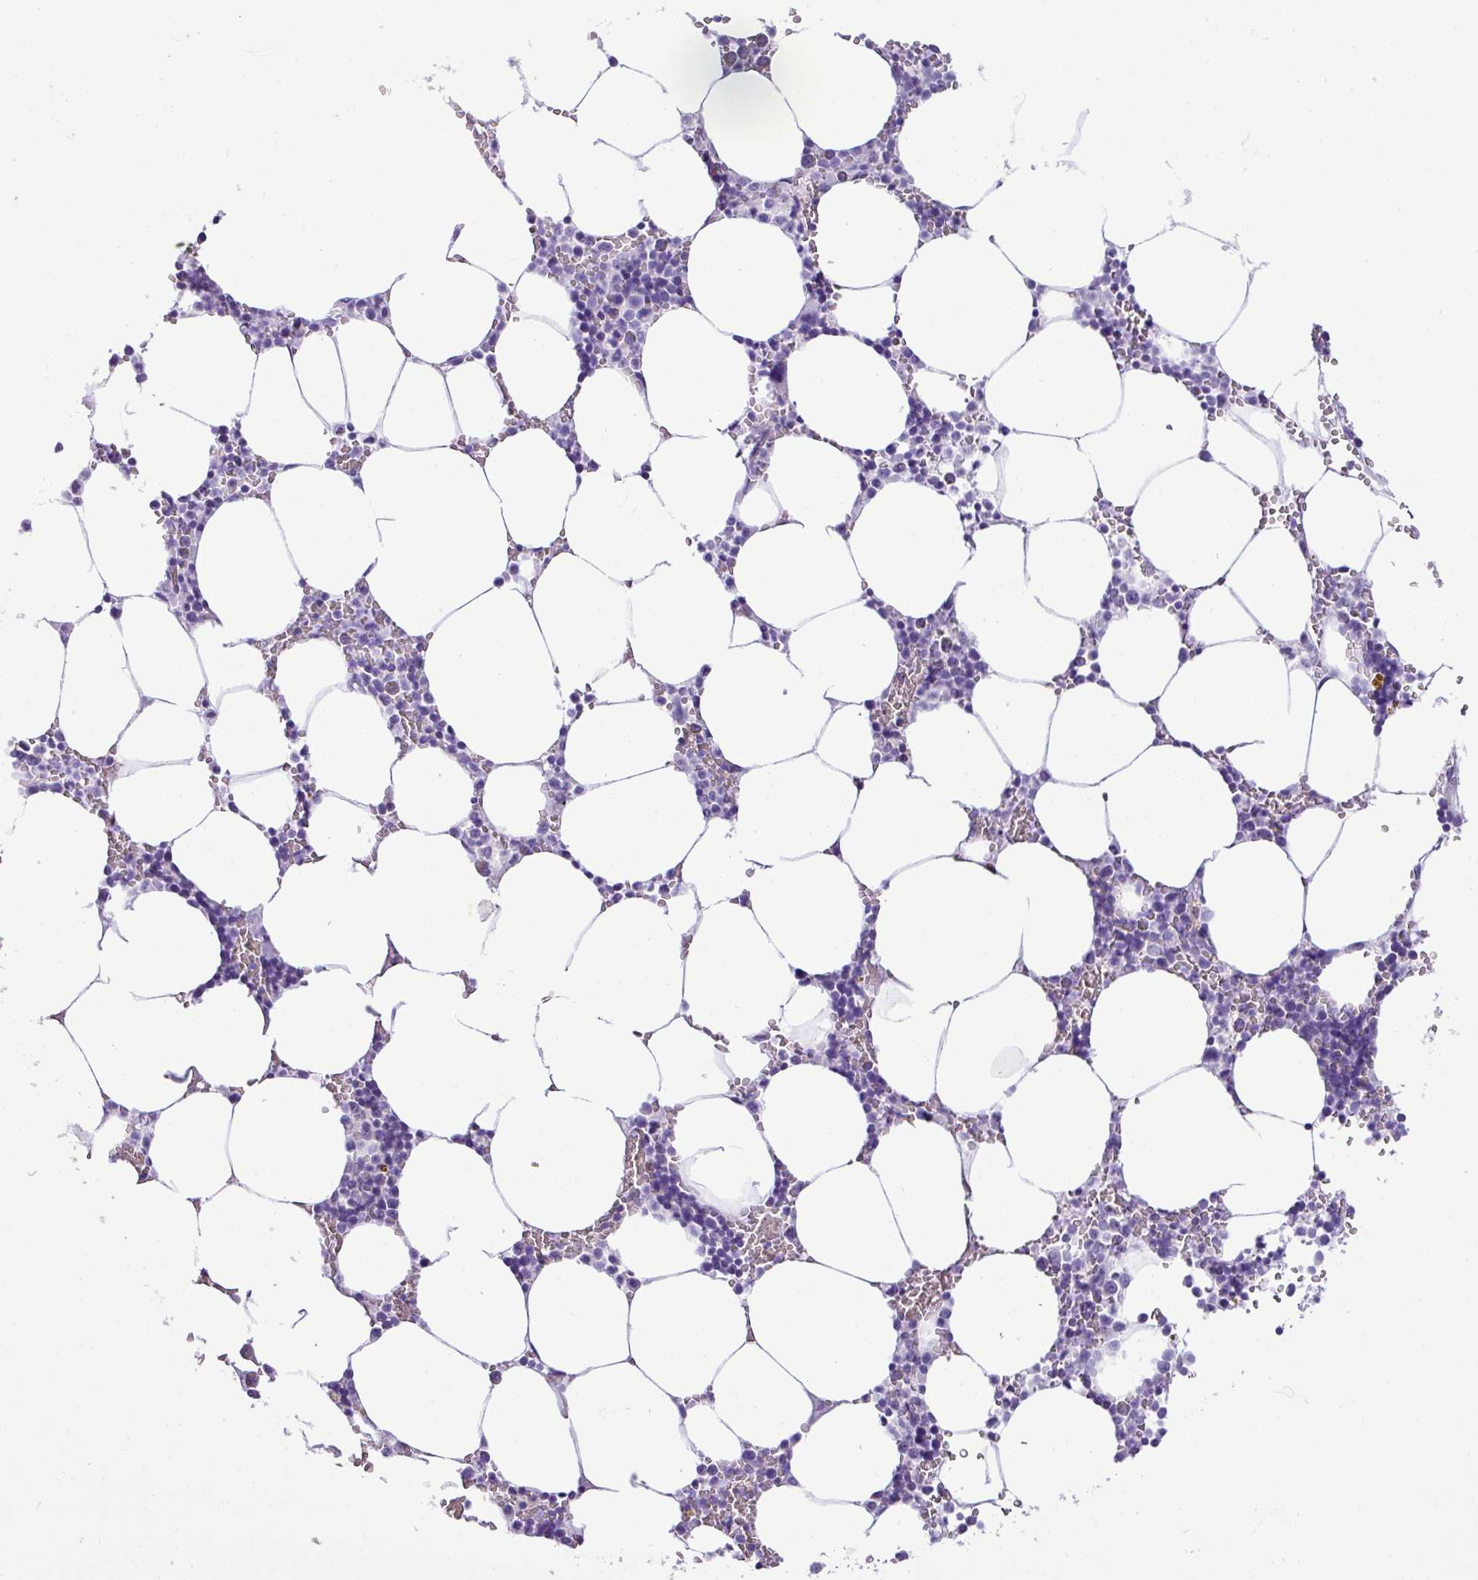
{"staining": {"intensity": "negative", "quantity": "none", "location": "none"}, "tissue": "bone marrow", "cell_type": "Hematopoietic cells", "image_type": "normal", "snomed": [{"axis": "morphology", "description": "Normal tissue, NOS"}, {"axis": "topography", "description": "Bone marrow"}], "caption": "DAB immunohistochemical staining of benign human bone marrow shows no significant staining in hematopoietic cells. (DAB IHC visualized using brightfield microscopy, high magnification).", "gene": "ZSCAN5A", "patient": {"sex": "male", "age": 70}}